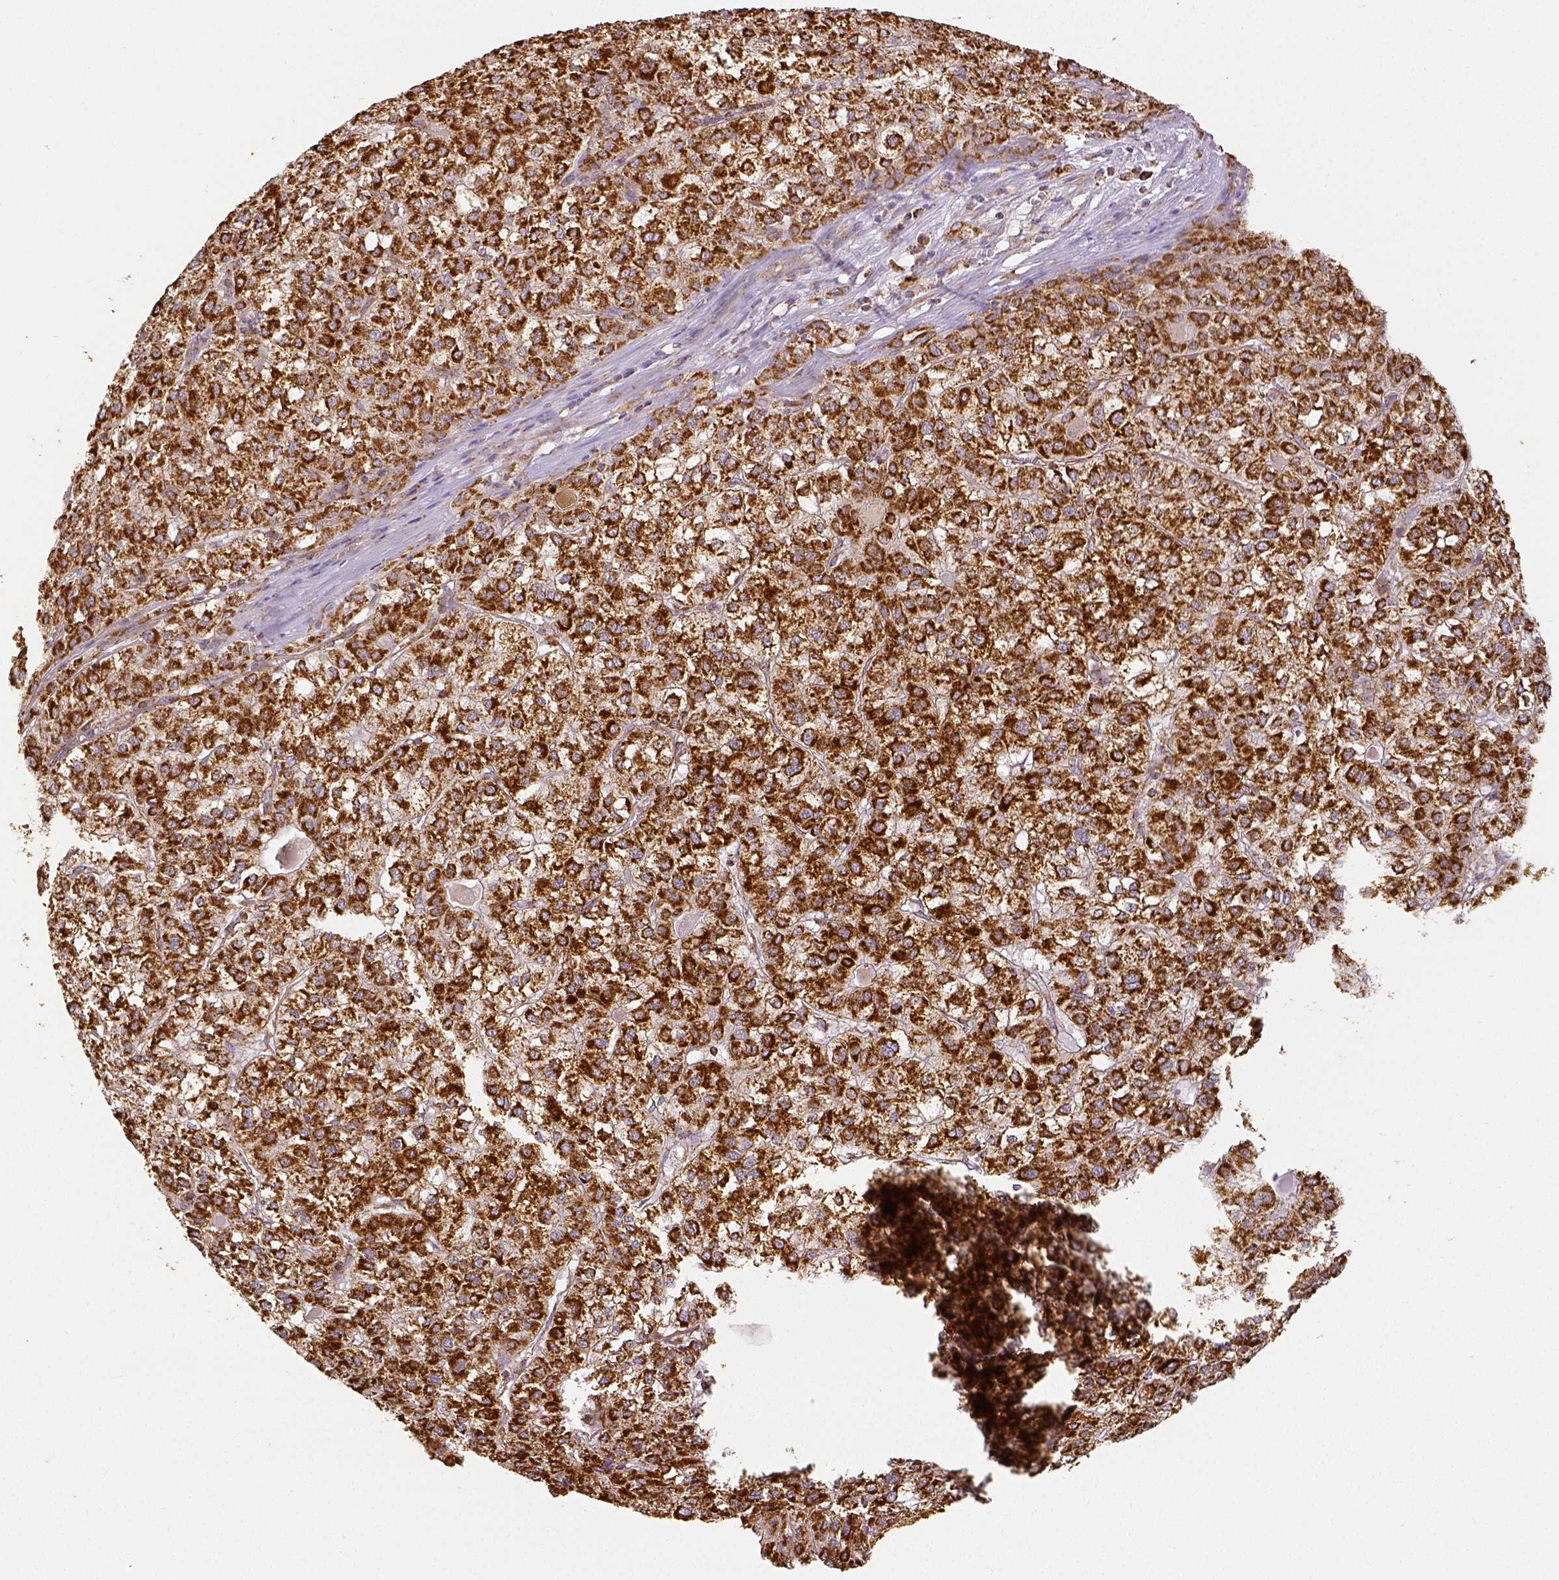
{"staining": {"intensity": "strong", "quantity": ">75%", "location": "cytoplasmic/membranous"}, "tissue": "liver cancer", "cell_type": "Tumor cells", "image_type": "cancer", "snomed": [{"axis": "morphology", "description": "Carcinoma, Hepatocellular, NOS"}, {"axis": "topography", "description": "Liver"}], "caption": "Tumor cells display strong cytoplasmic/membranous staining in approximately >75% of cells in hepatocellular carcinoma (liver).", "gene": "SDHB", "patient": {"sex": "female", "age": 43}}